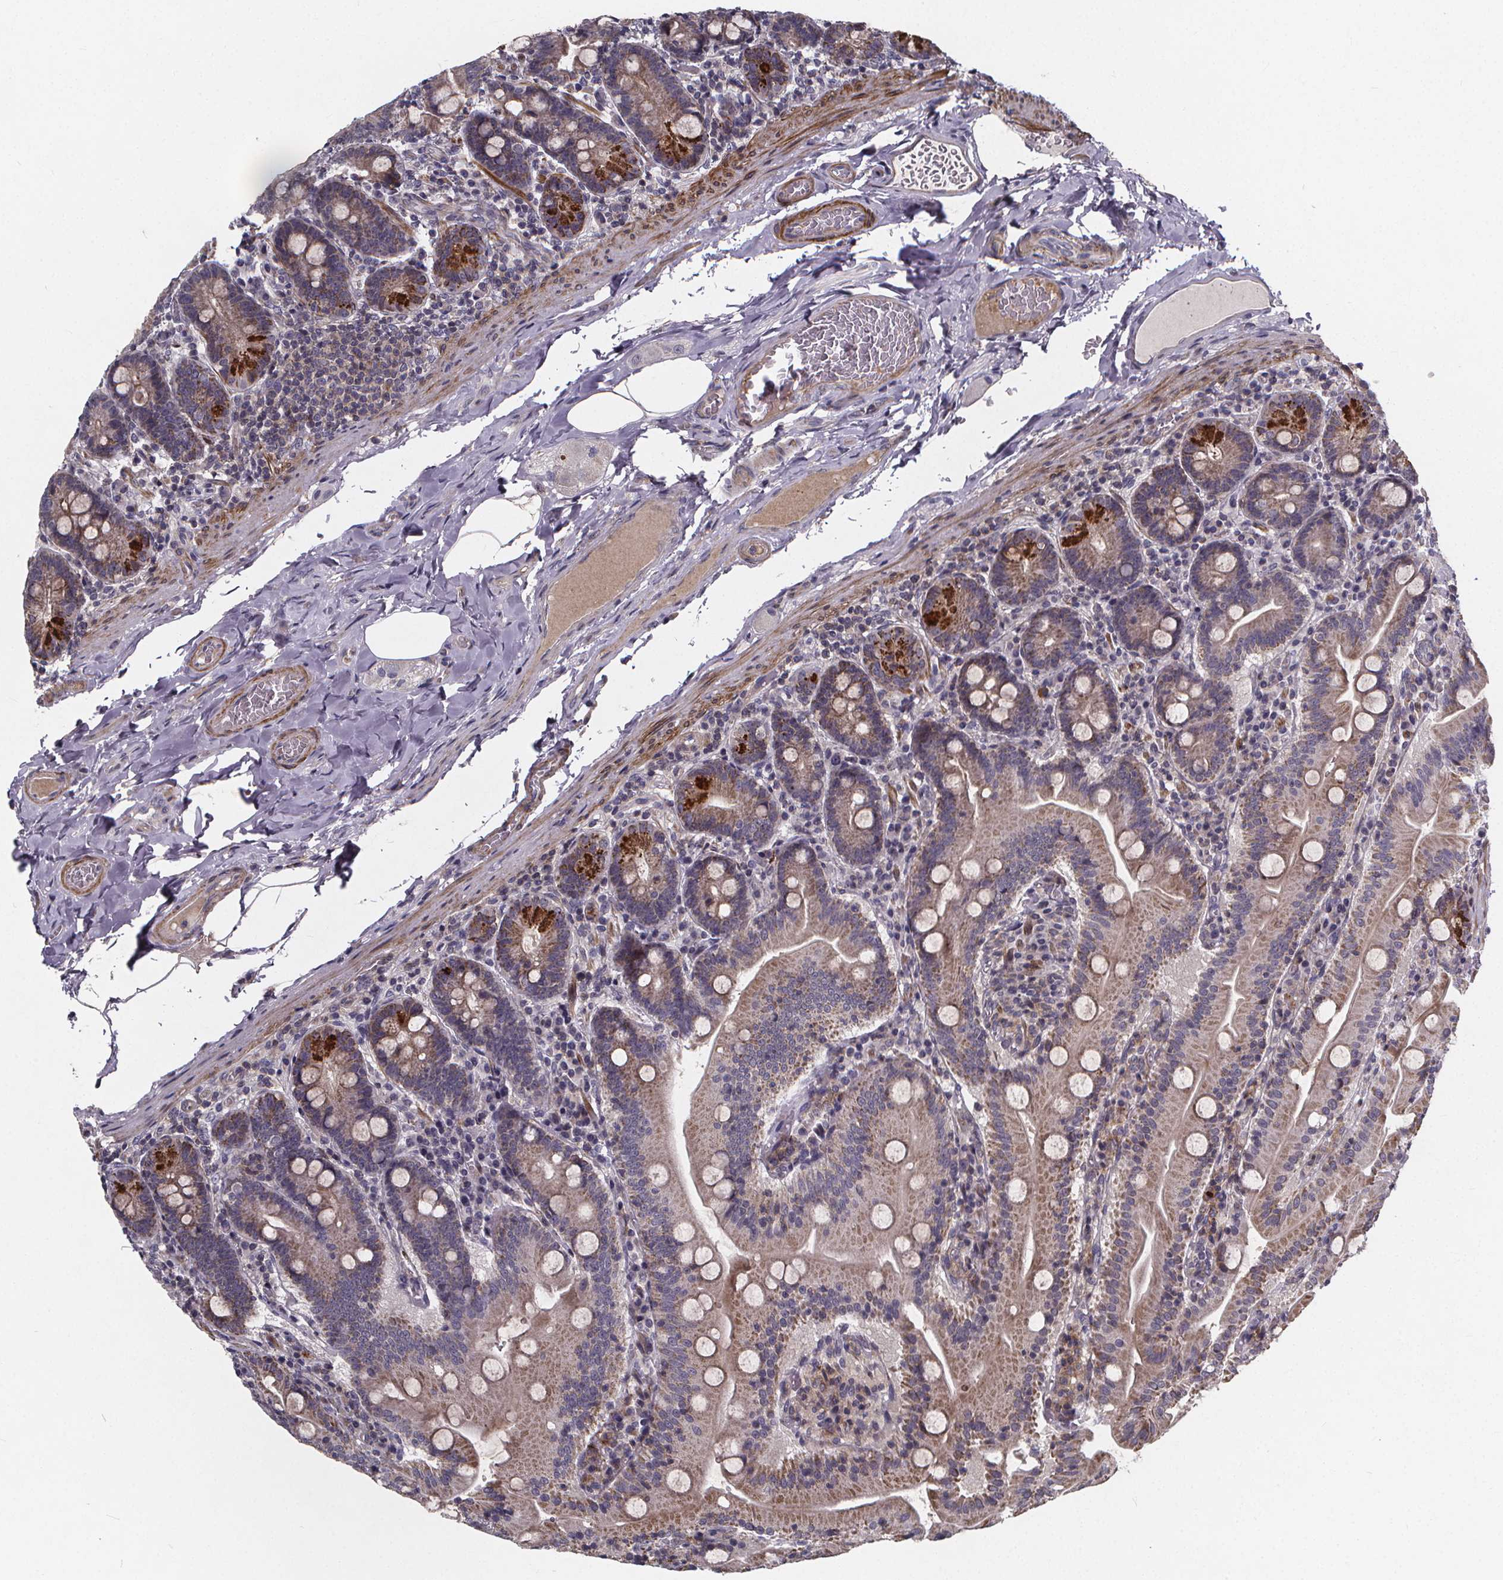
{"staining": {"intensity": "strong", "quantity": "25%-75%", "location": "cytoplasmic/membranous"}, "tissue": "small intestine", "cell_type": "Glandular cells", "image_type": "normal", "snomed": [{"axis": "morphology", "description": "Normal tissue, NOS"}, {"axis": "topography", "description": "Small intestine"}], "caption": "An image of small intestine stained for a protein displays strong cytoplasmic/membranous brown staining in glandular cells.", "gene": "FBXW2", "patient": {"sex": "male", "age": 37}}